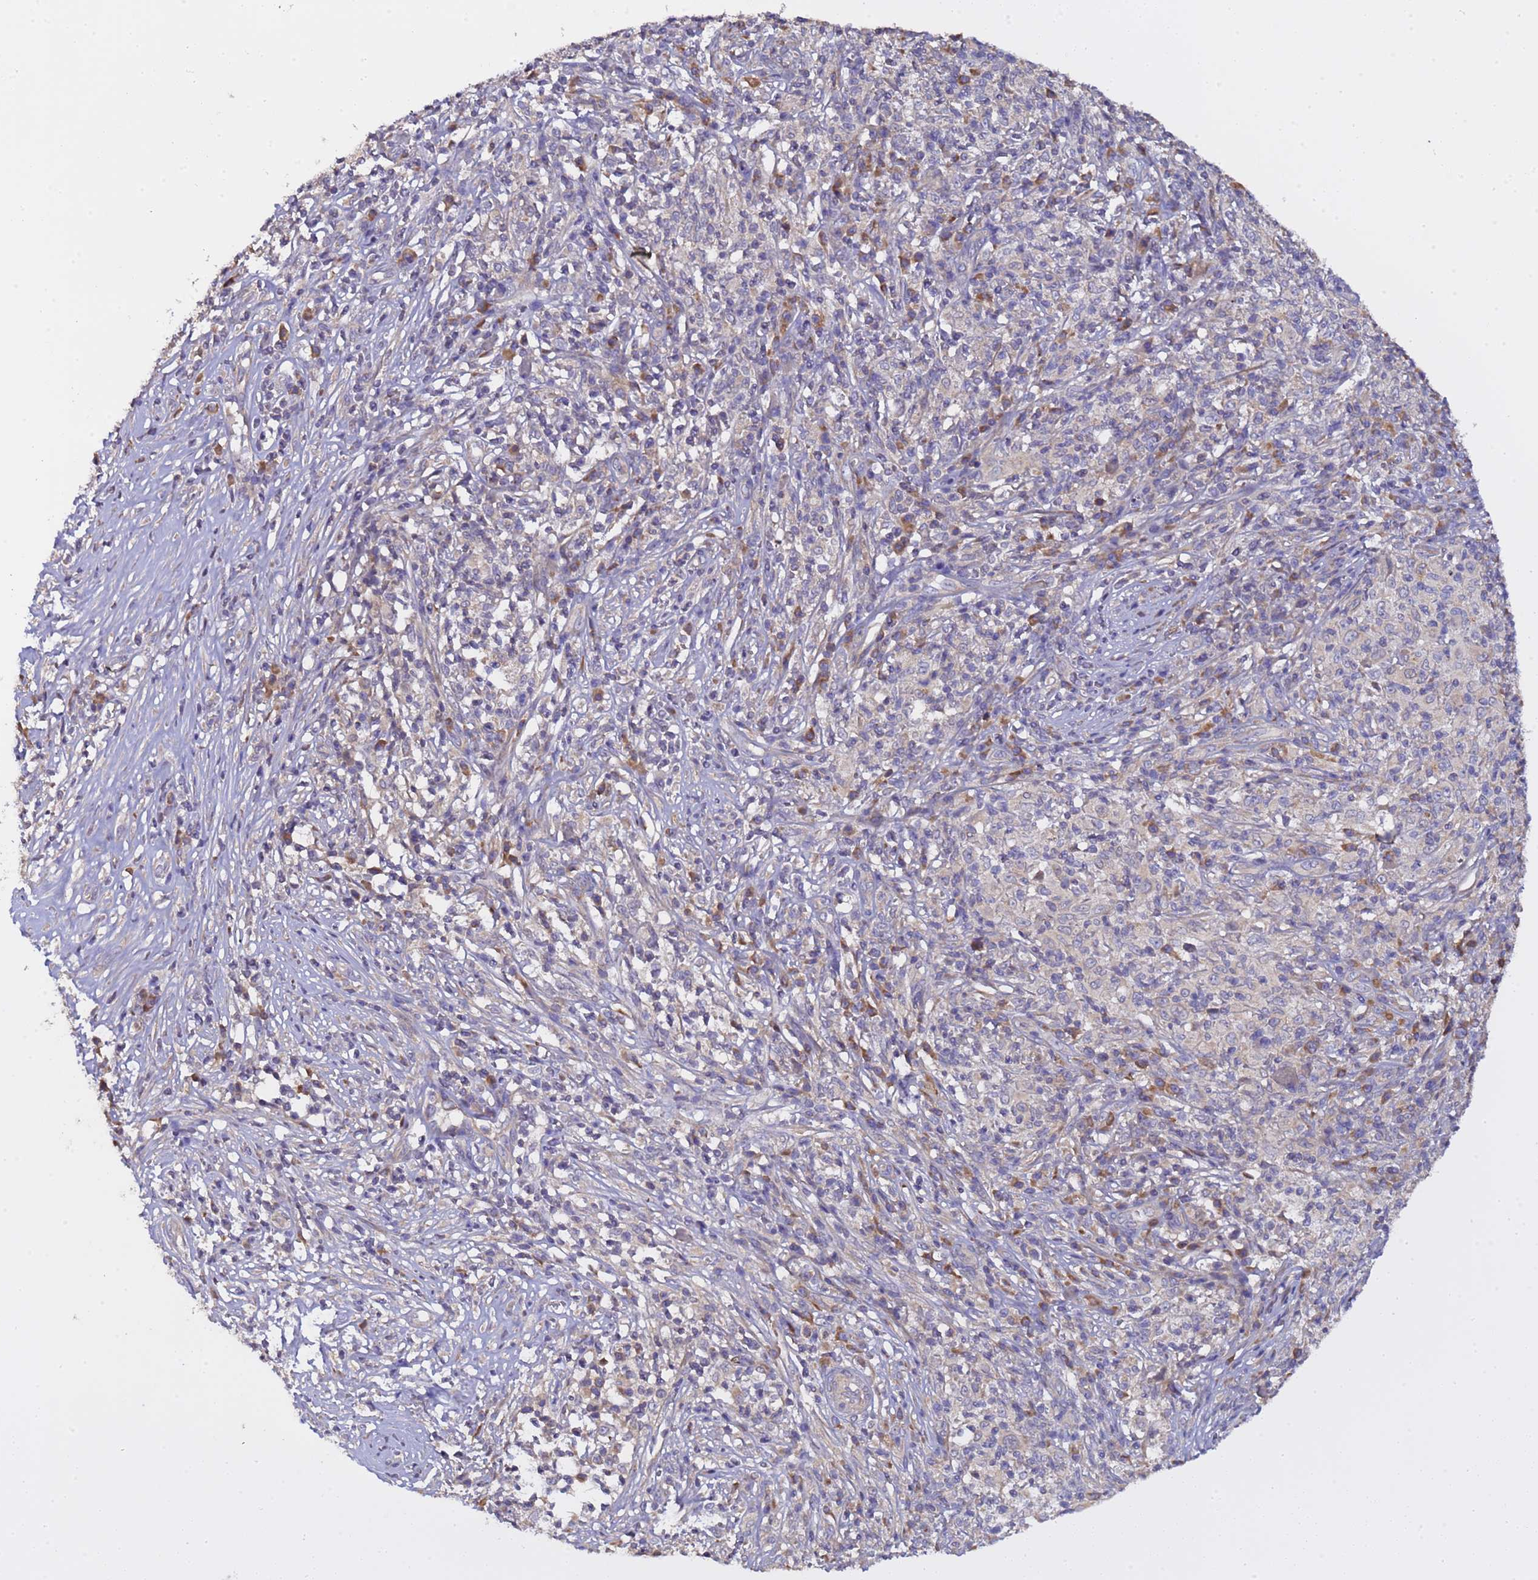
{"staining": {"intensity": "negative", "quantity": "none", "location": "none"}, "tissue": "melanoma", "cell_type": "Tumor cells", "image_type": "cancer", "snomed": [{"axis": "morphology", "description": "Malignant melanoma, NOS"}, {"axis": "topography", "description": "Skin"}], "caption": "This is a histopathology image of immunohistochemistry staining of malignant melanoma, which shows no positivity in tumor cells.", "gene": "ELMOD2", "patient": {"sex": "male", "age": 66}}